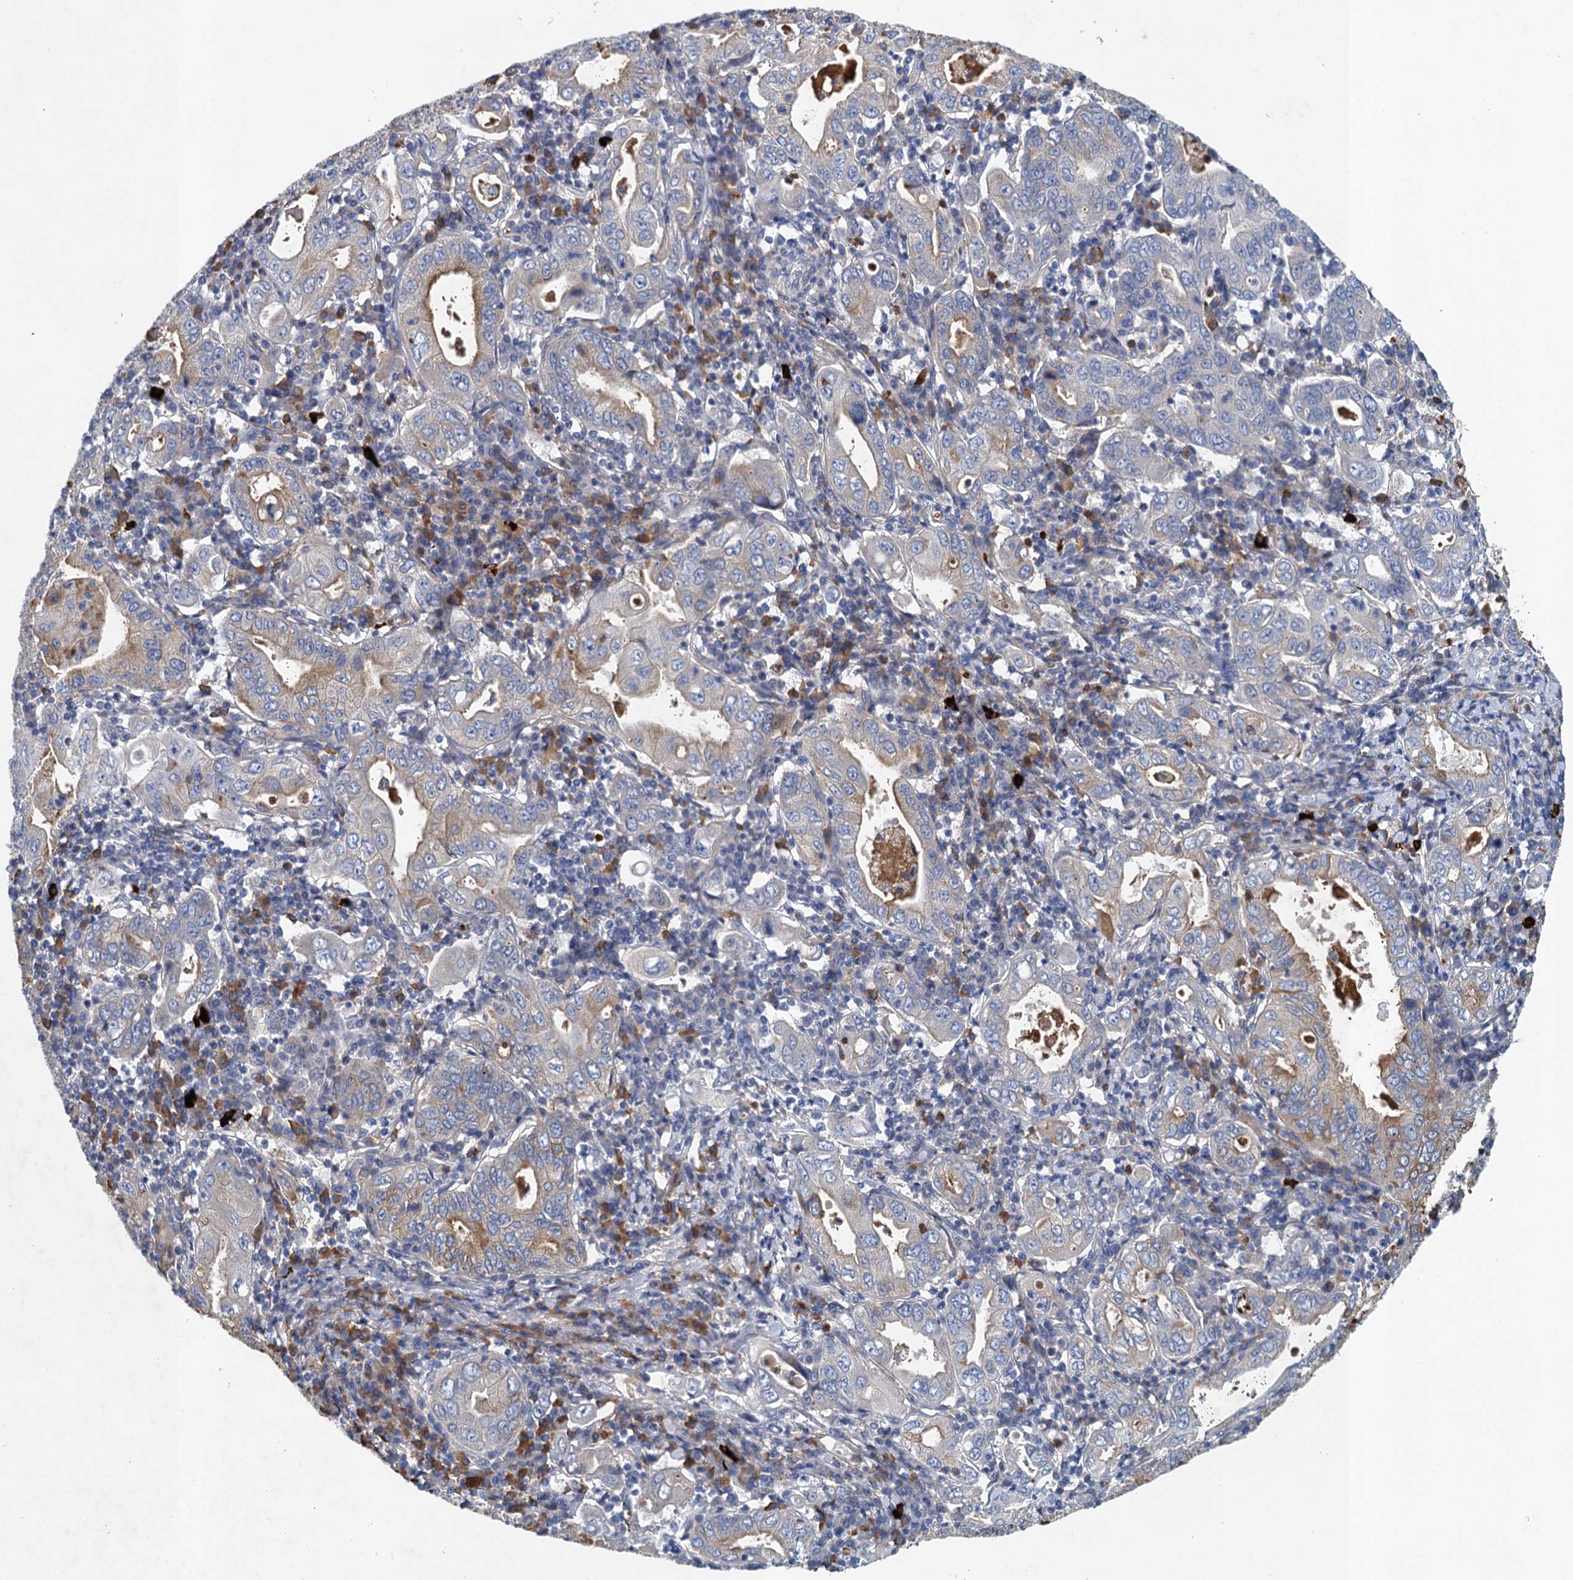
{"staining": {"intensity": "moderate", "quantity": "<25%", "location": "cytoplasmic/membranous"}, "tissue": "stomach cancer", "cell_type": "Tumor cells", "image_type": "cancer", "snomed": [{"axis": "morphology", "description": "Normal tissue, NOS"}, {"axis": "morphology", "description": "Adenocarcinoma, NOS"}, {"axis": "topography", "description": "Esophagus"}, {"axis": "topography", "description": "Stomach, upper"}, {"axis": "topography", "description": "Peripheral nerve tissue"}], "caption": "Protein analysis of stomach cancer tissue exhibits moderate cytoplasmic/membranous staining in approximately <25% of tumor cells.", "gene": "TPCN1", "patient": {"sex": "male", "age": 62}}